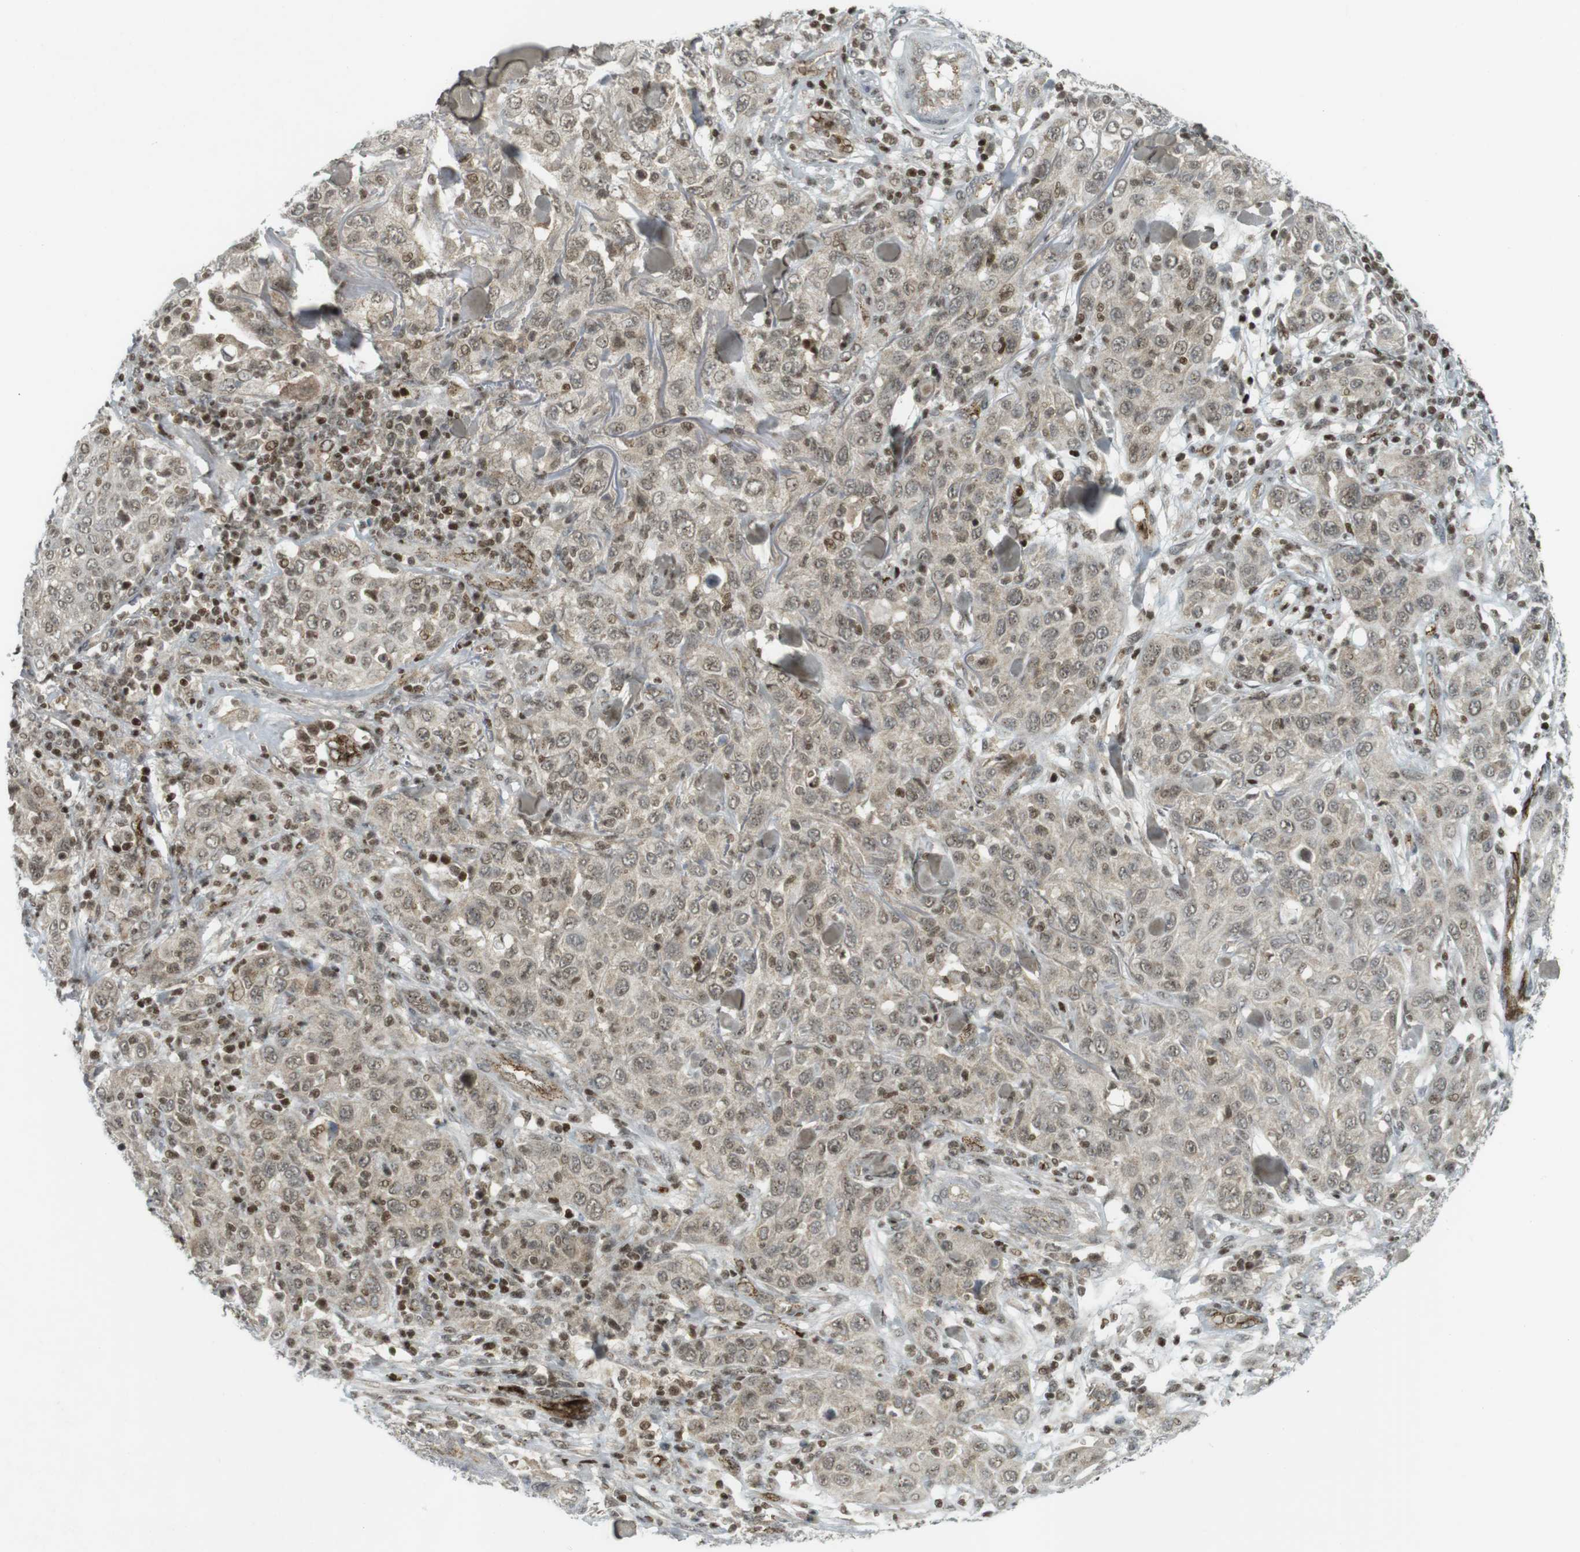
{"staining": {"intensity": "weak", "quantity": ">75%", "location": "cytoplasmic/membranous,nuclear"}, "tissue": "skin cancer", "cell_type": "Tumor cells", "image_type": "cancer", "snomed": [{"axis": "morphology", "description": "Squamous cell carcinoma, NOS"}, {"axis": "topography", "description": "Skin"}], "caption": "Squamous cell carcinoma (skin) stained with a brown dye reveals weak cytoplasmic/membranous and nuclear positive staining in about >75% of tumor cells.", "gene": "PPP1R13B", "patient": {"sex": "female", "age": 88}}